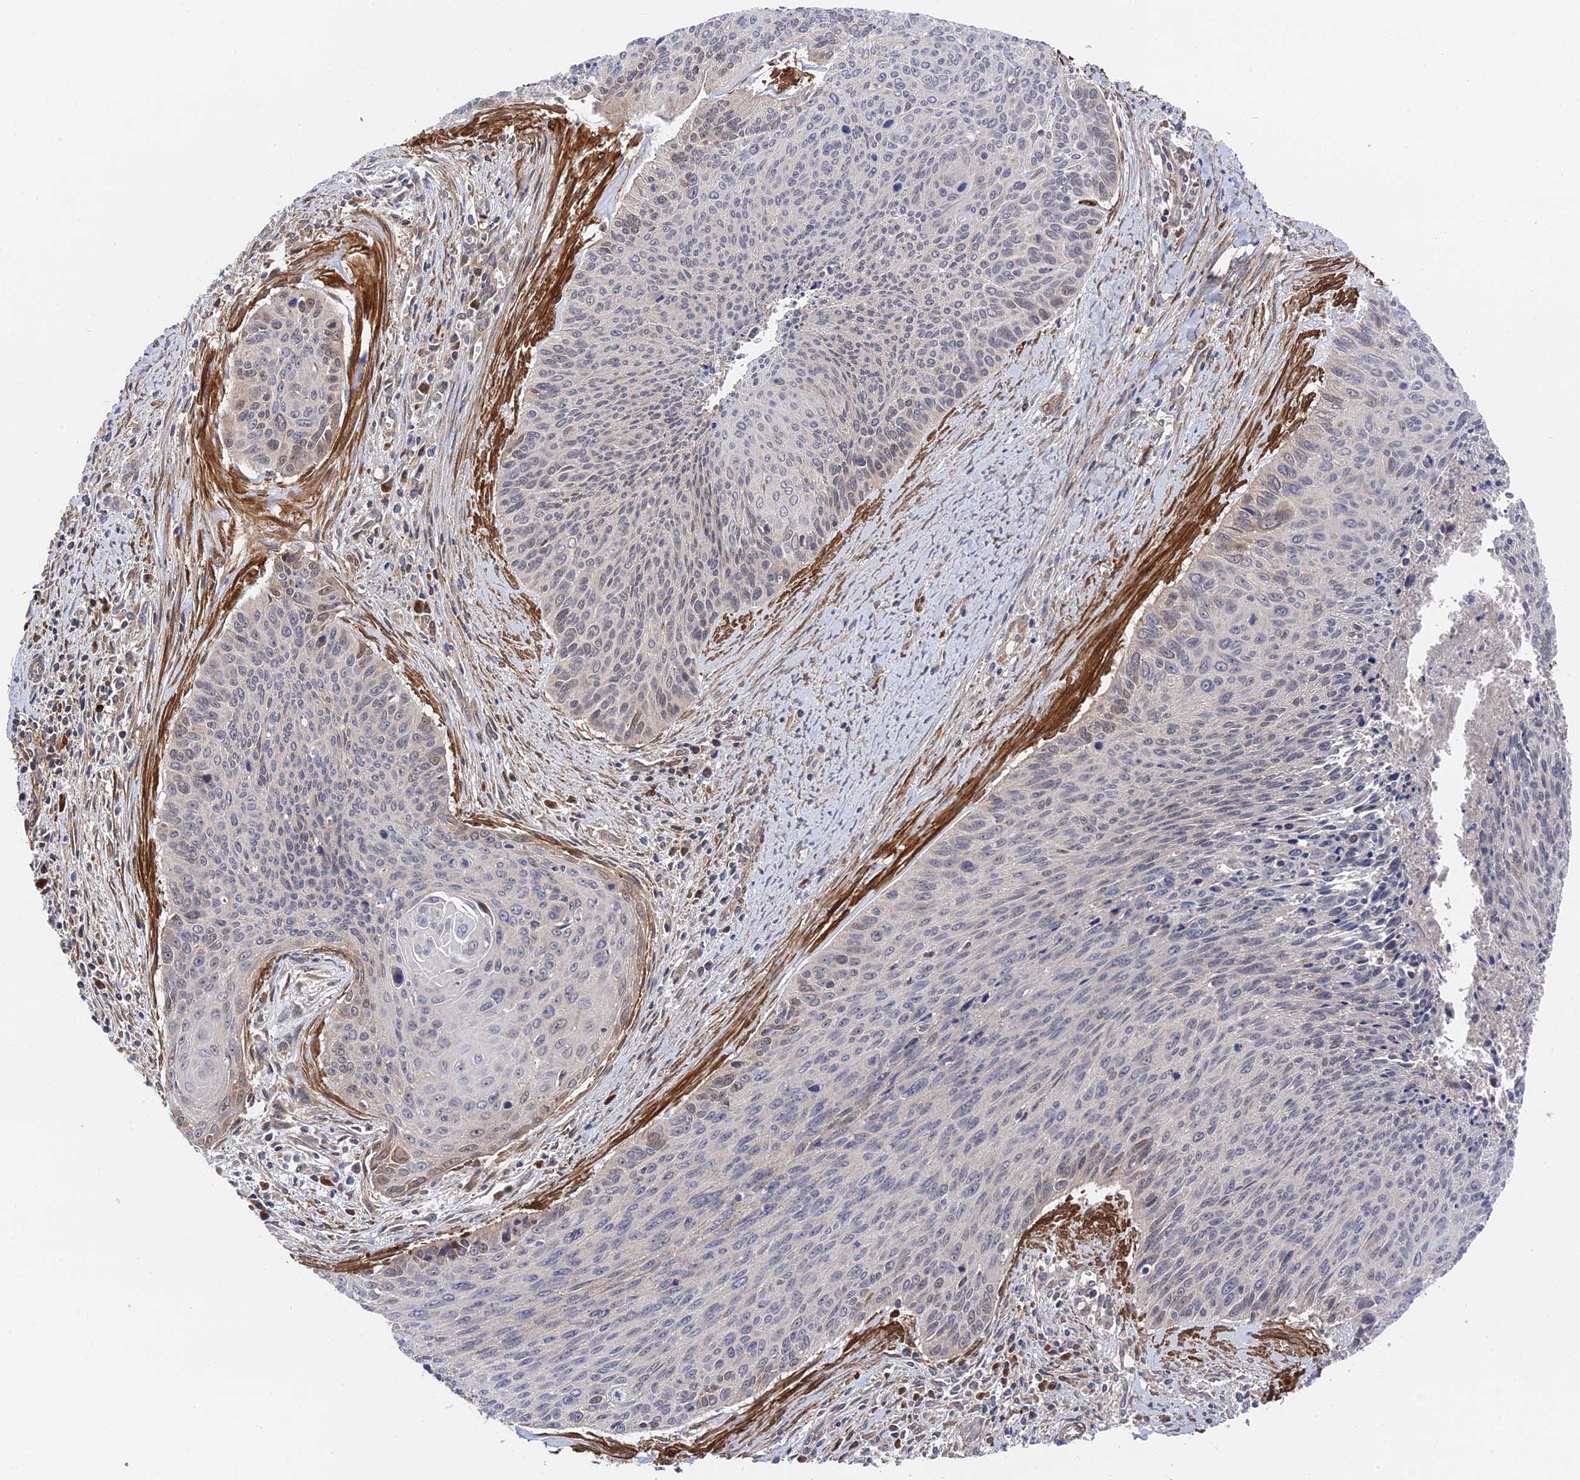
{"staining": {"intensity": "weak", "quantity": "<25%", "location": "cytoplasmic/membranous"}, "tissue": "cervical cancer", "cell_type": "Tumor cells", "image_type": "cancer", "snomed": [{"axis": "morphology", "description": "Squamous cell carcinoma, NOS"}, {"axis": "topography", "description": "Cervix"}], "caption": "Cervical cancer (squamous cell carcinoma) was stained to show a protein in brown. There is no significant positivity in tumor cells.", "gene": "ZNF320", "patient": {"sex": "female", "age": 55}}